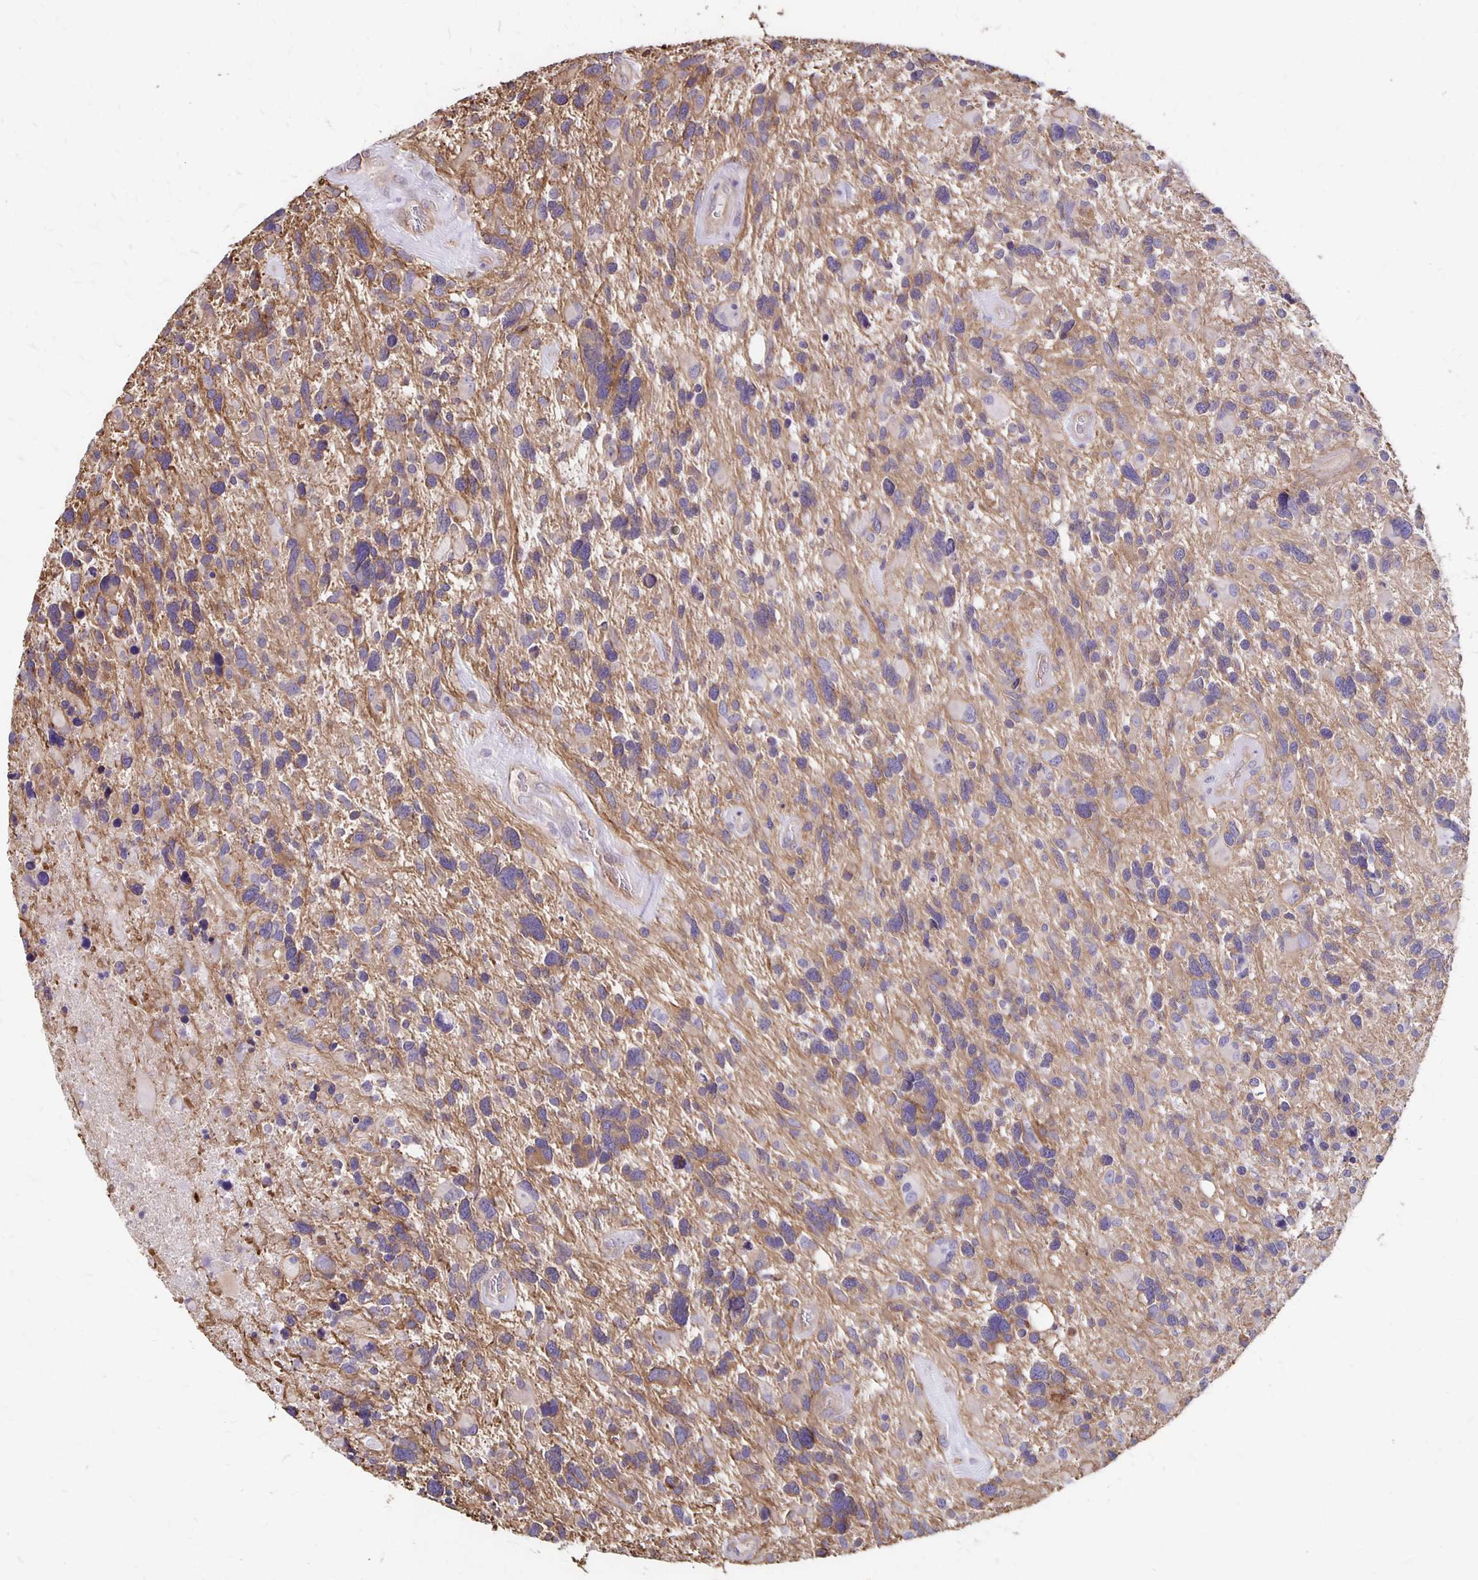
{"staining": {"intensity": "negative", "quantity": "none", "location": "none"}, "tissue": "glioma", "cell_type": "Tumor cells", "image_type": "cancer", "snomed": [{"axis": "morphology", "description": "Glioma, malignant, High grade"}, {"axis": "topography", "description": "Brain"}], "caption": "Human glioma stained for a protein using IHC shows no positivity in tumor cells.", "gene": "PPP1R3E", "patient": {"sex": "male", "age": 49}}